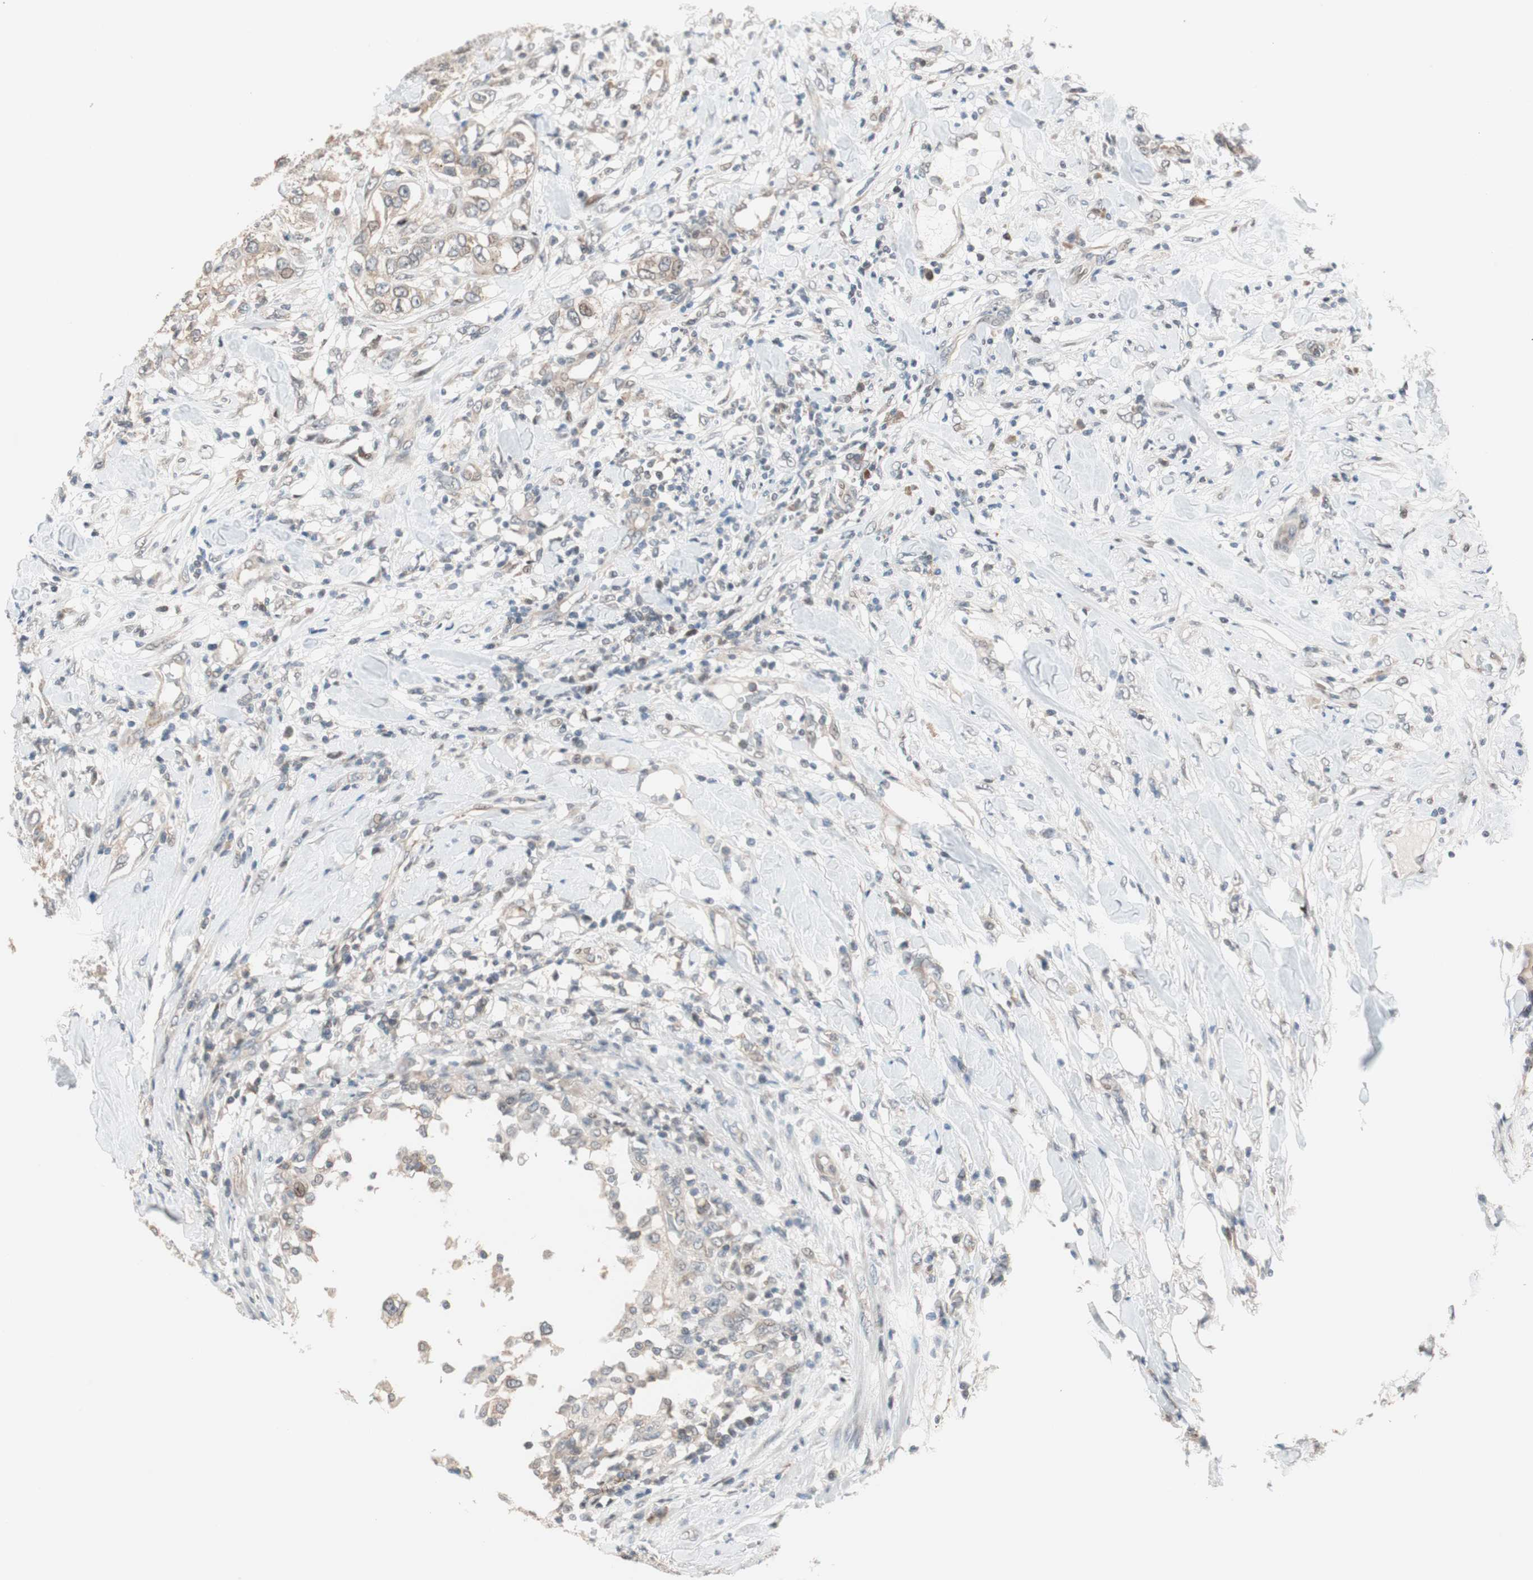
{"staining": {"intensity": "weak", "quantity": "25%-75%", "location": "cytoplasmic/membranous"}, "tissue": "urothelial cancer", "cell_type": "Tumor cells", "image_type": "cancer", "snomed": [{"axis": "morphology", "description": "Urothelial carcinoma, High grade"}, {"axis": "topography", "description": "Urinary bladder"}], "caption": "Tumor cells show low levels of weak cytoplasmic/membranous positivity in about 25%-75% of cells in urothelial cancer.", "gene": "POLH", "patient": {"sex": "female", "age": 80}}